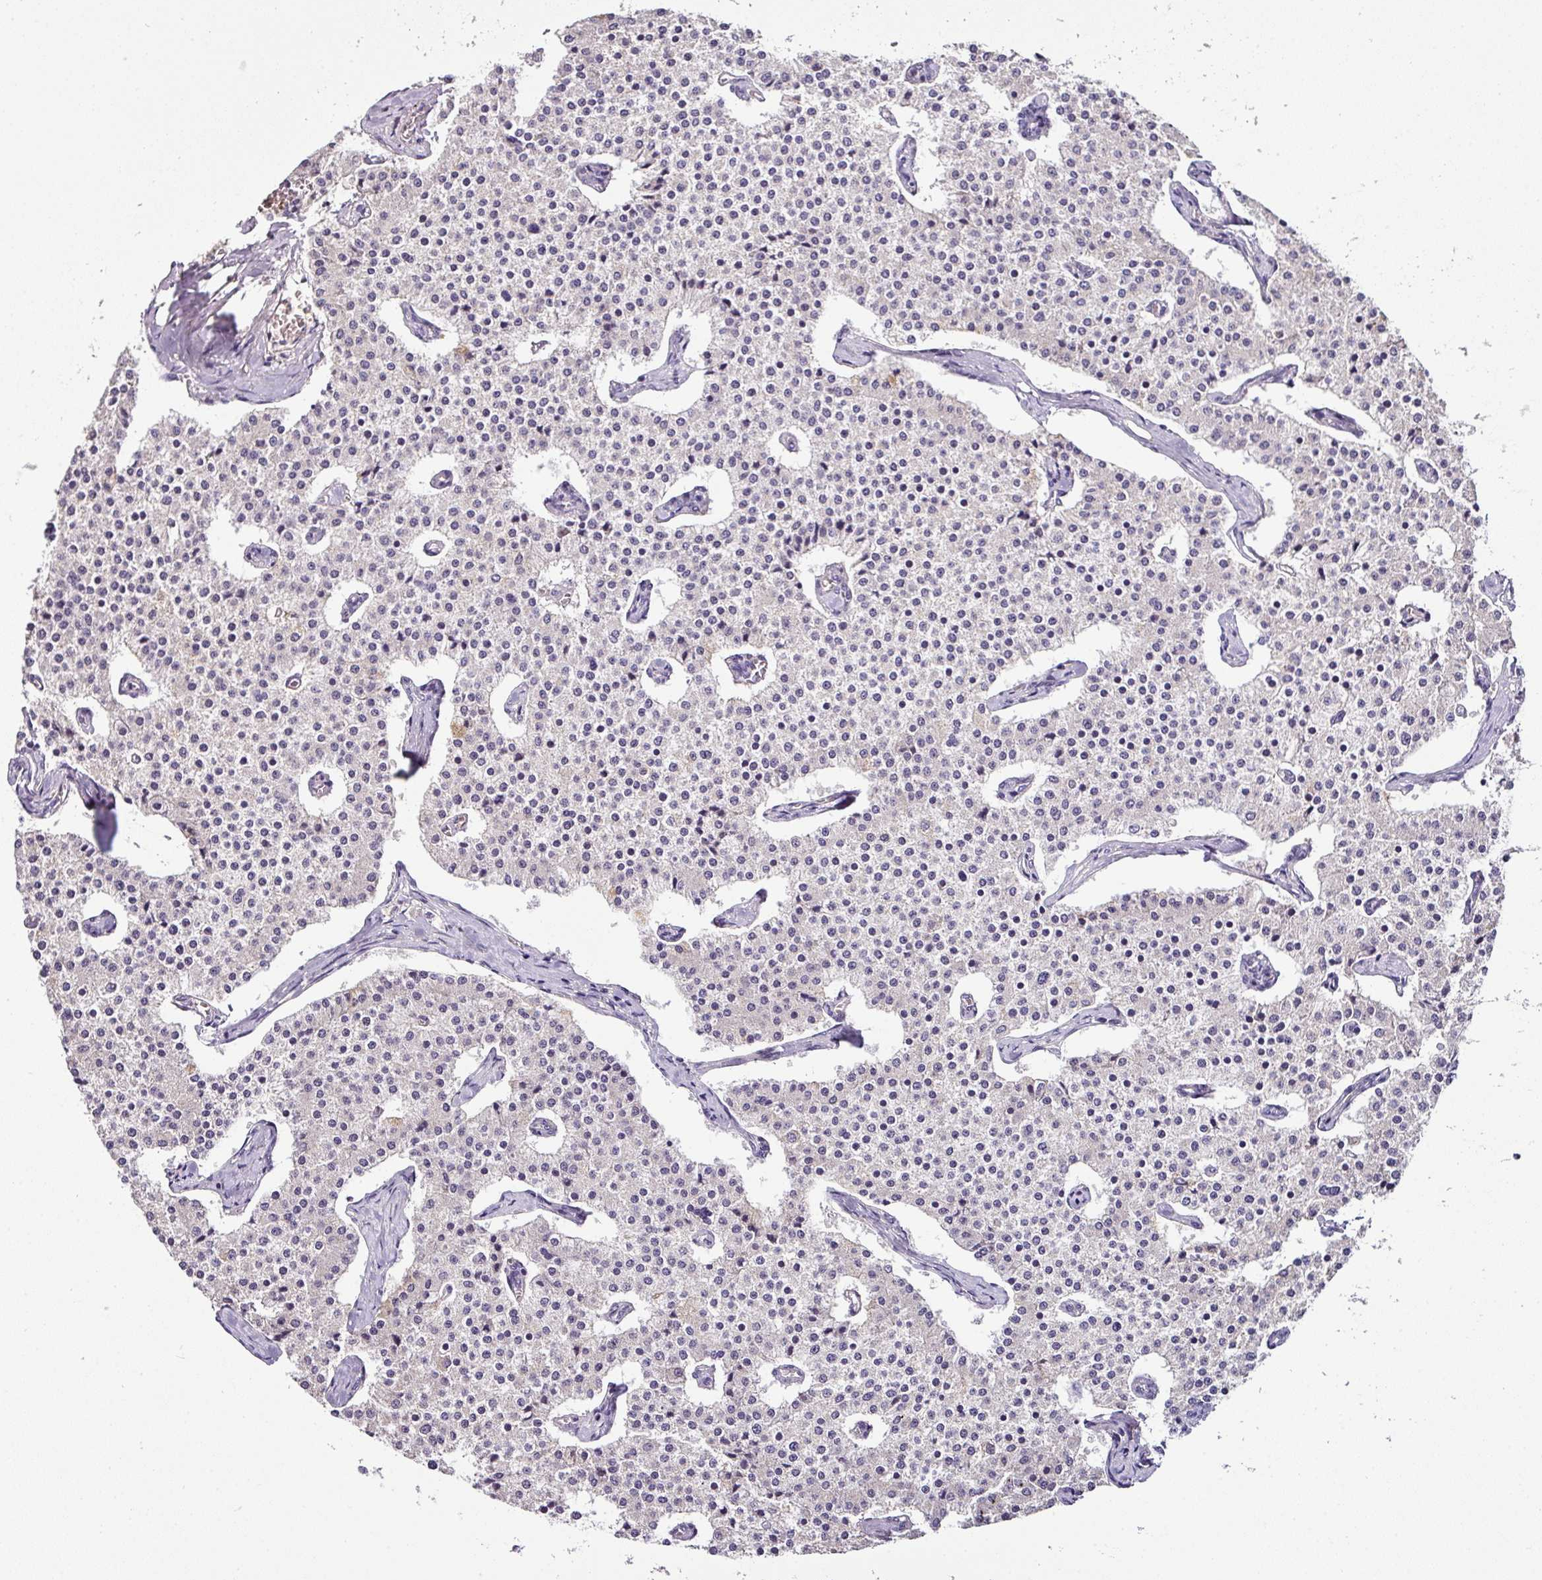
{"staining": {"intensity": "negative", "quantity": "none", "location": "none"}, "tissue": "carcinoid", "cell_type": "Tumor cells", "image_type": "cancer", "snomed": [{"axis": "morphology", "description": "Carcinoid, malignant, NOS"}, {"axis": "topography", "description": "Colon"}], "caption": "Tumor cells show no significant expression in carcinoid. The staining was performed using DAB (3,3'-diaminobenzidine) to visualize the protein expression in brown, while the nuclei were stained in blue with hematoxylin (Magnification: 20x).", "gene": "NAPSA", "patient": {"sex": "female", "age": 52}}